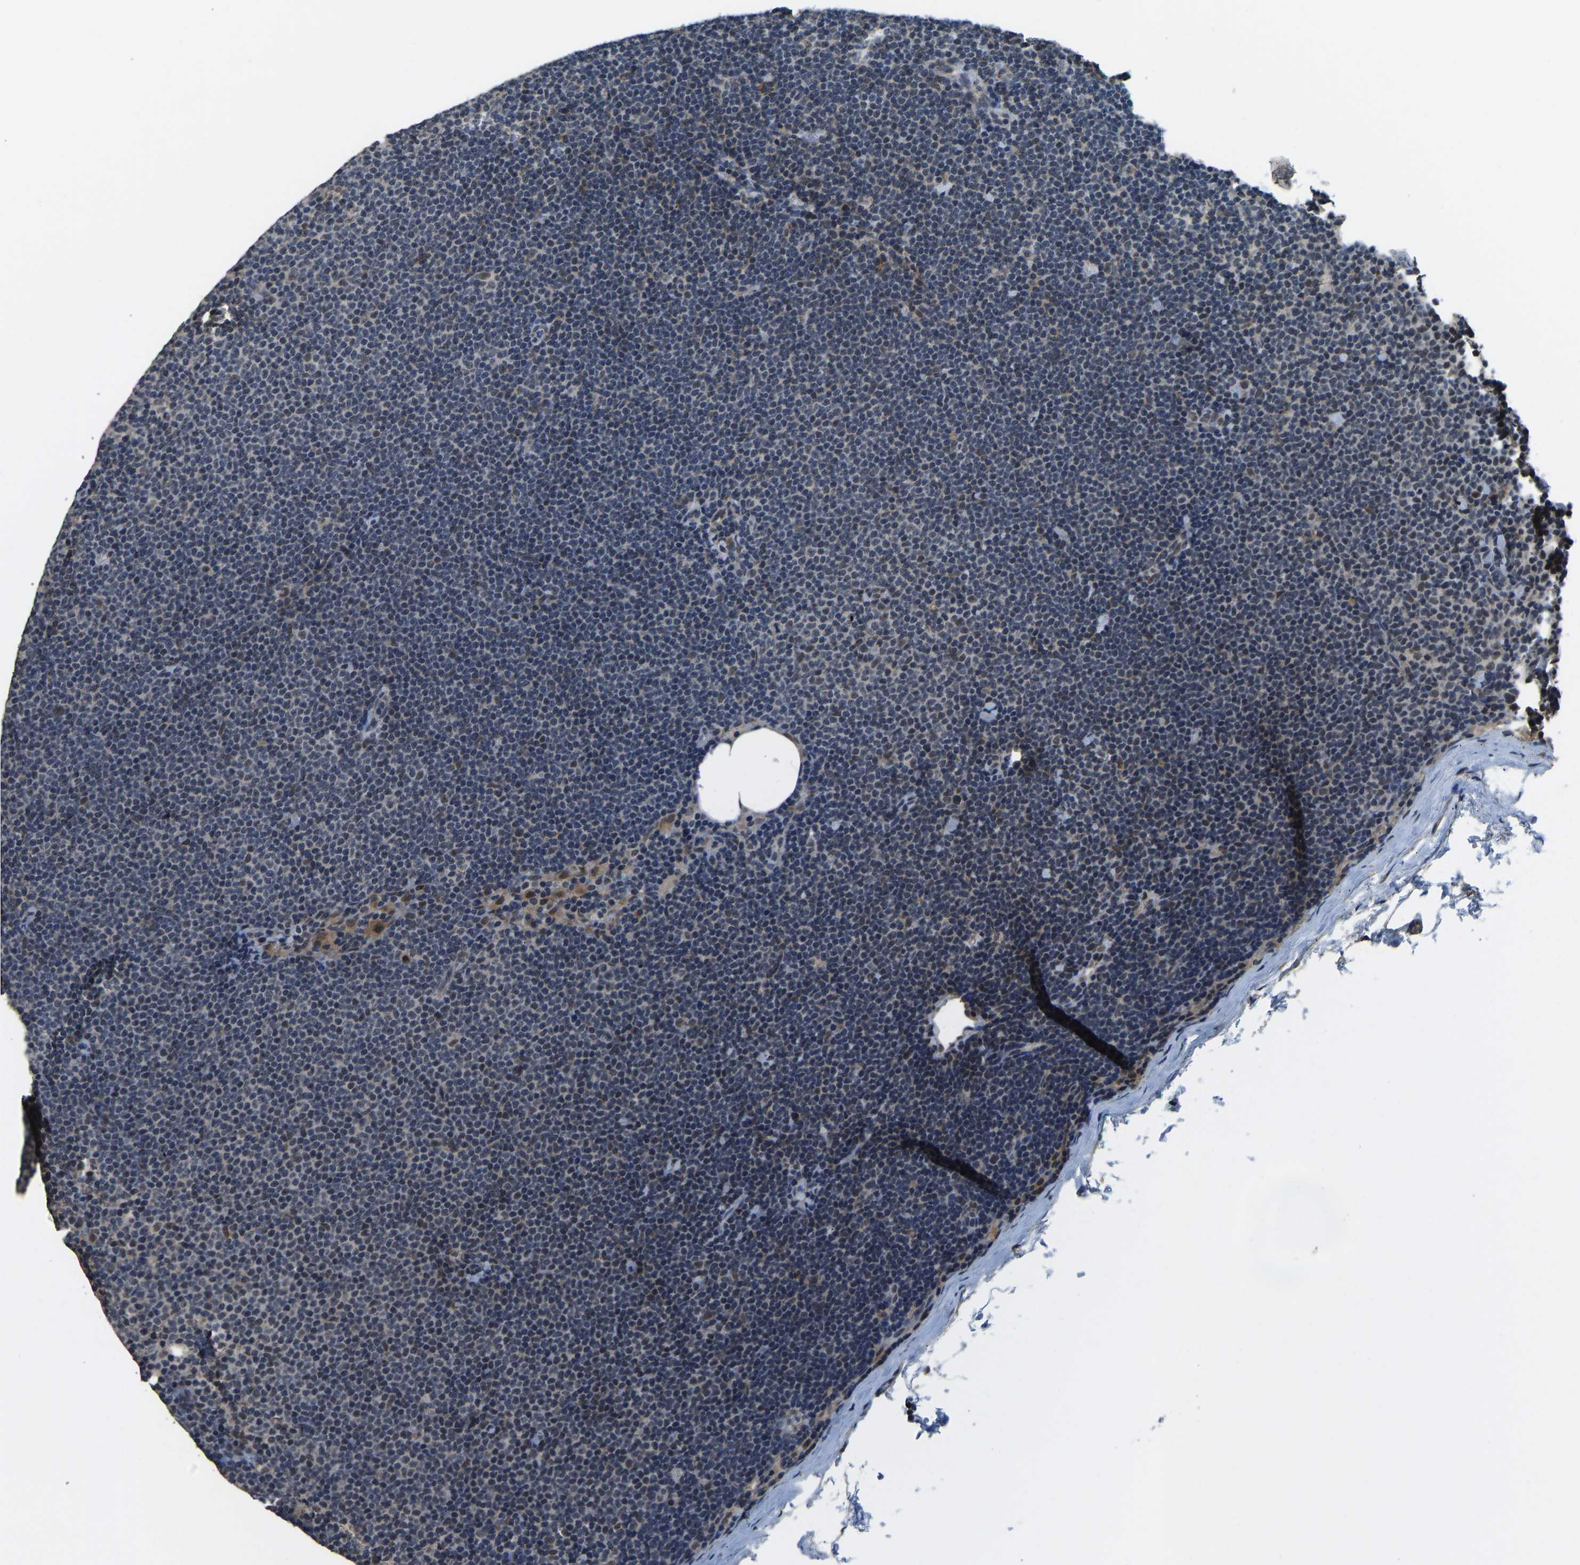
{"staining": {"intensity": "negative", "quantity": "none", "location": "none"}, "tissue": "lymphoma", "cell_type": "Tumor cells", "image_type": "cancer", "snomed": [{"axis": "morphology", "description": "Malignant lymphoma, non-Hodgkin's type, Low grade"}, {"axis": "topography", "description": "Lymph node"}], "caption": "IHC of human malignant lymphoma, non-Hodgkin's type (low-grade) reveals no positivity in tumor cells.", "gene": "TOX4", "patient": {"sex": "female", "age": 53}}